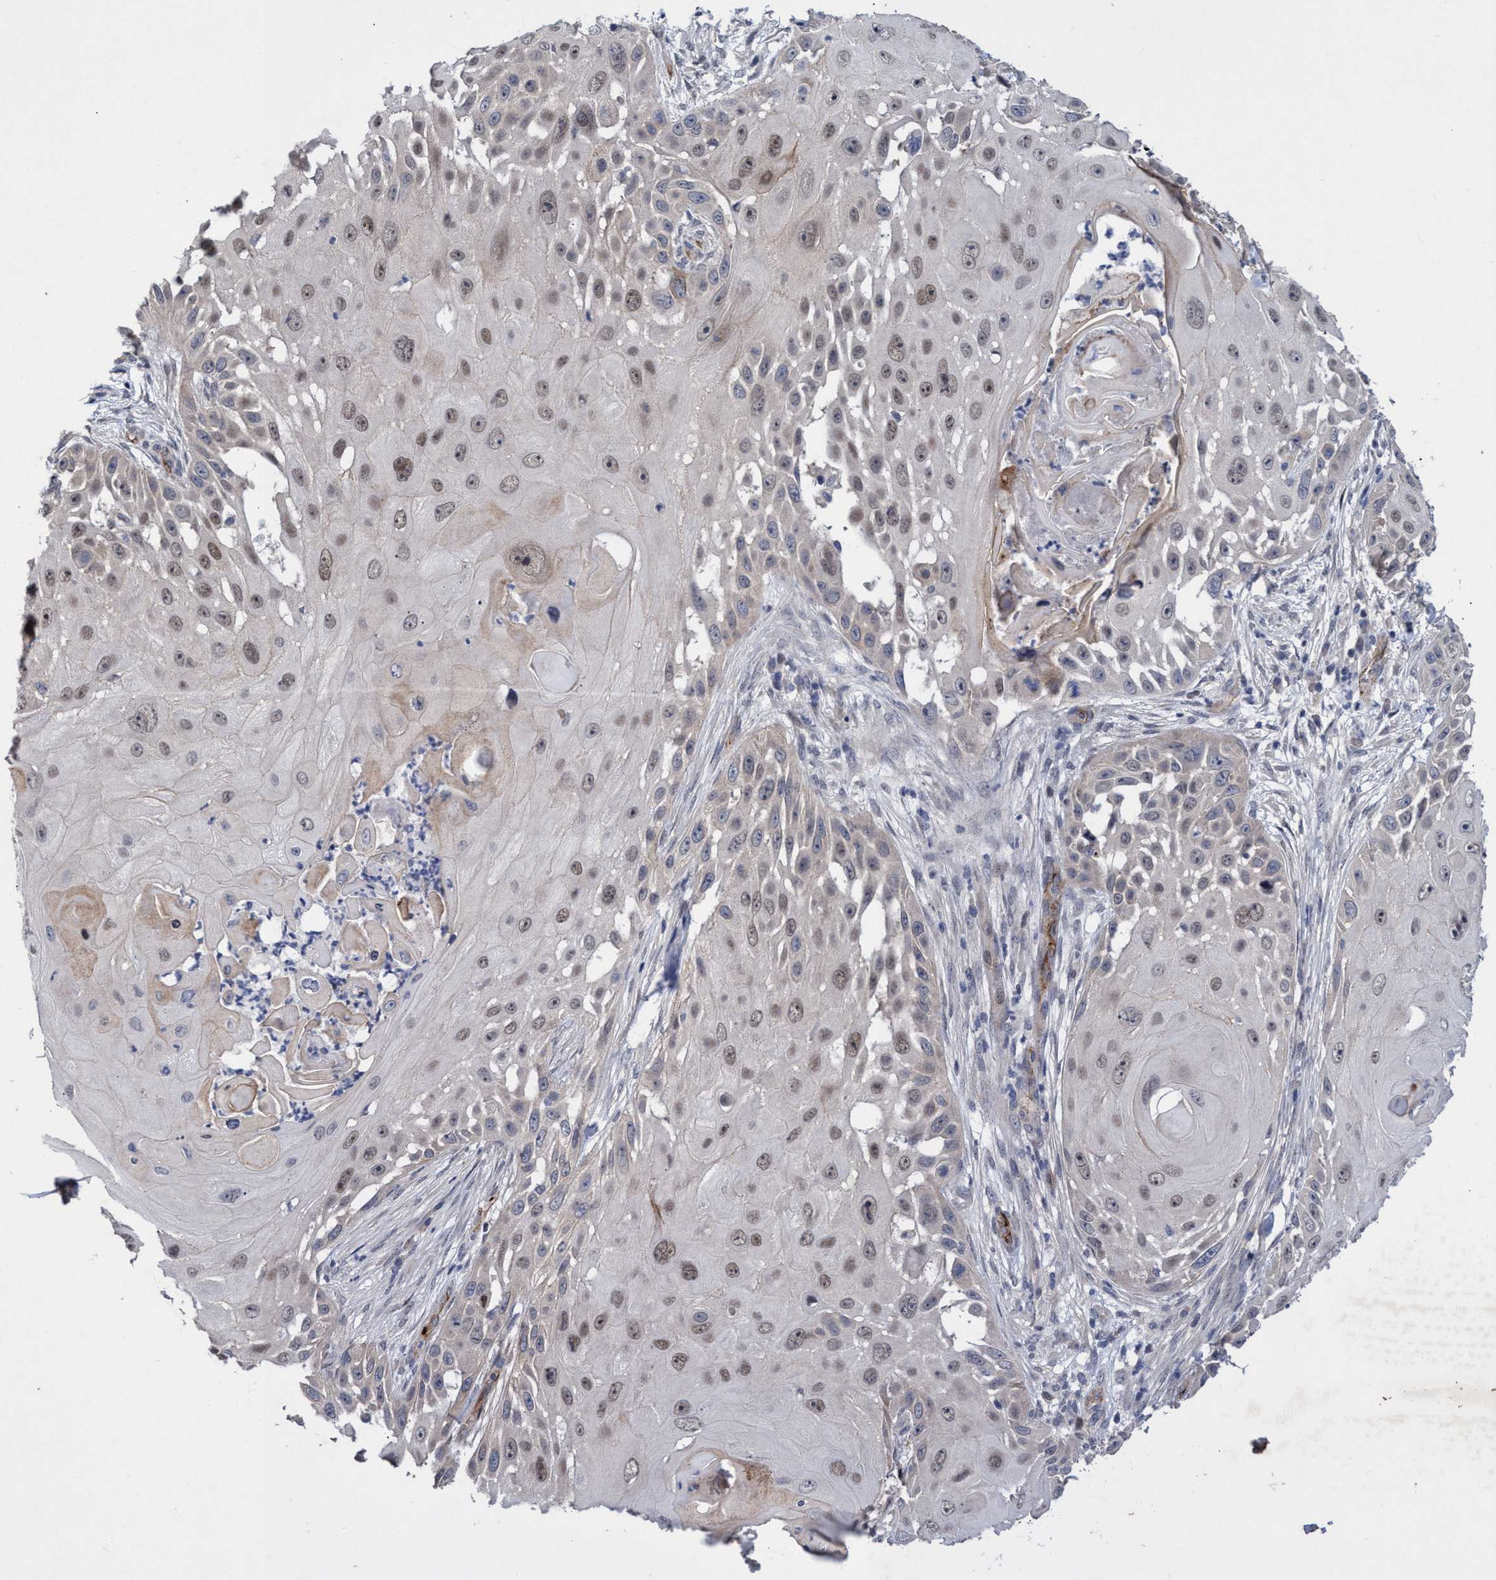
{"staining": {"intensity": "moderate", "quantity": "25%-75%", "location": "nuclear"}, "tissue": "skin cancer", "cell_type": "Tumor cells", "image_type": "cancer", "snomed": [{"axis": "morphology", "description": "Squamous cell carcinoma, NOS"}, {"axis": "topography", "description": "Skin"}], "caption": "Skin squamous cell carcinoma stained with IHC demonstrates moderate nuclear positivity in approximately 25%-75% of tumor cells. (DAB (3,3'-diaminobenzidine) IHC, brown staining for protein, blue staining for nuclei).", "gene": "ZNF750", "patient": {"sex": "female", "age": 44}}